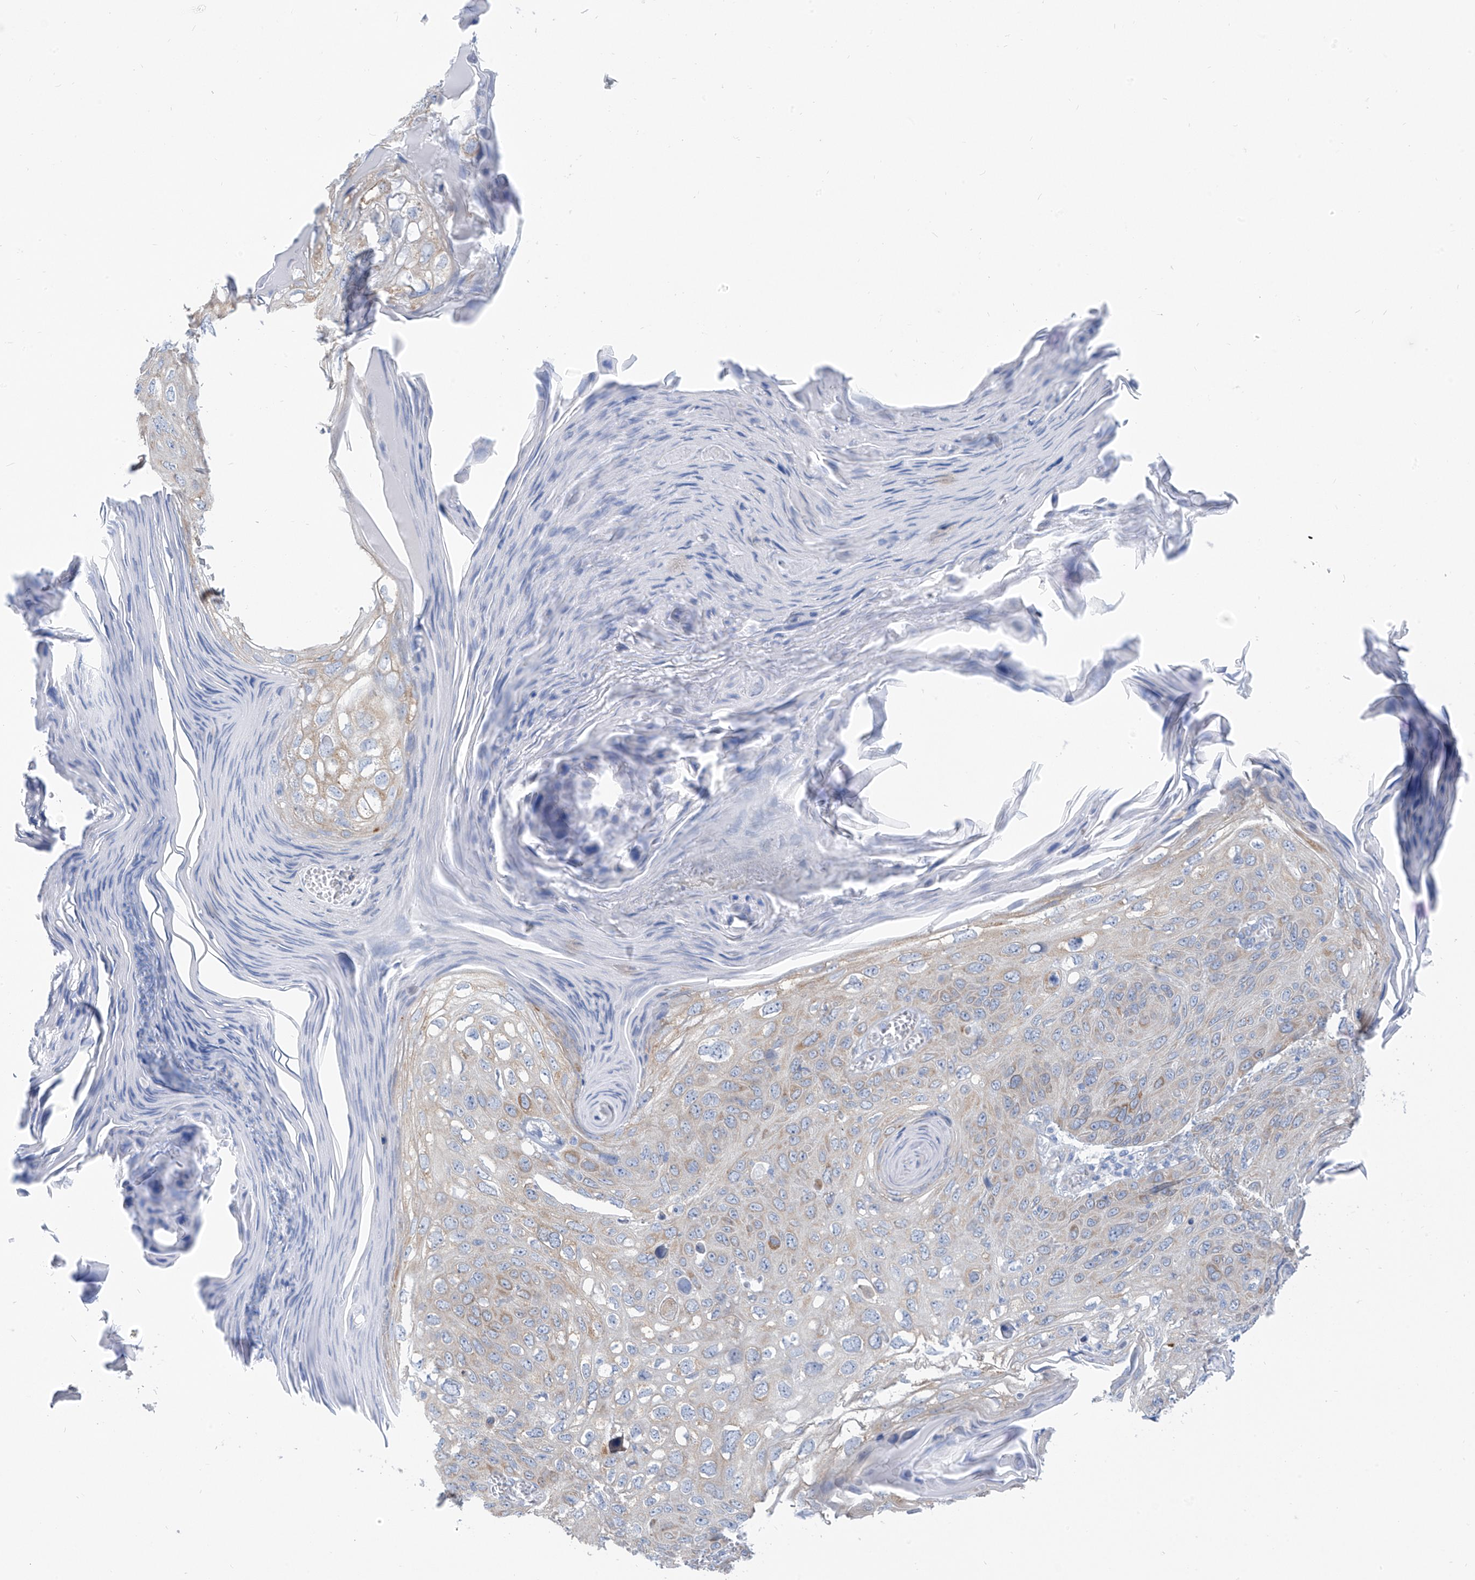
{"staining": {"intensity": "weak", "quantity": "25%-75%", "location": "cytoplasmic/membranous"}, "tissue": "skin cancer", "cell_type": "Tumor cells", "image_type": "cancer", "snomed": [{"axis": "morphology", "description": "Squamous cell carcinoma, NOS"}, {"axis": "topography", "description": "Skin"}], "caption": "A brown stain labels weak cytoplasmic/membranous expression of a protein in human squamous cell carcinoma (skin) tumor cells.", "gene": "RCN2", "patient": {"sex": "female", "age": 90}}